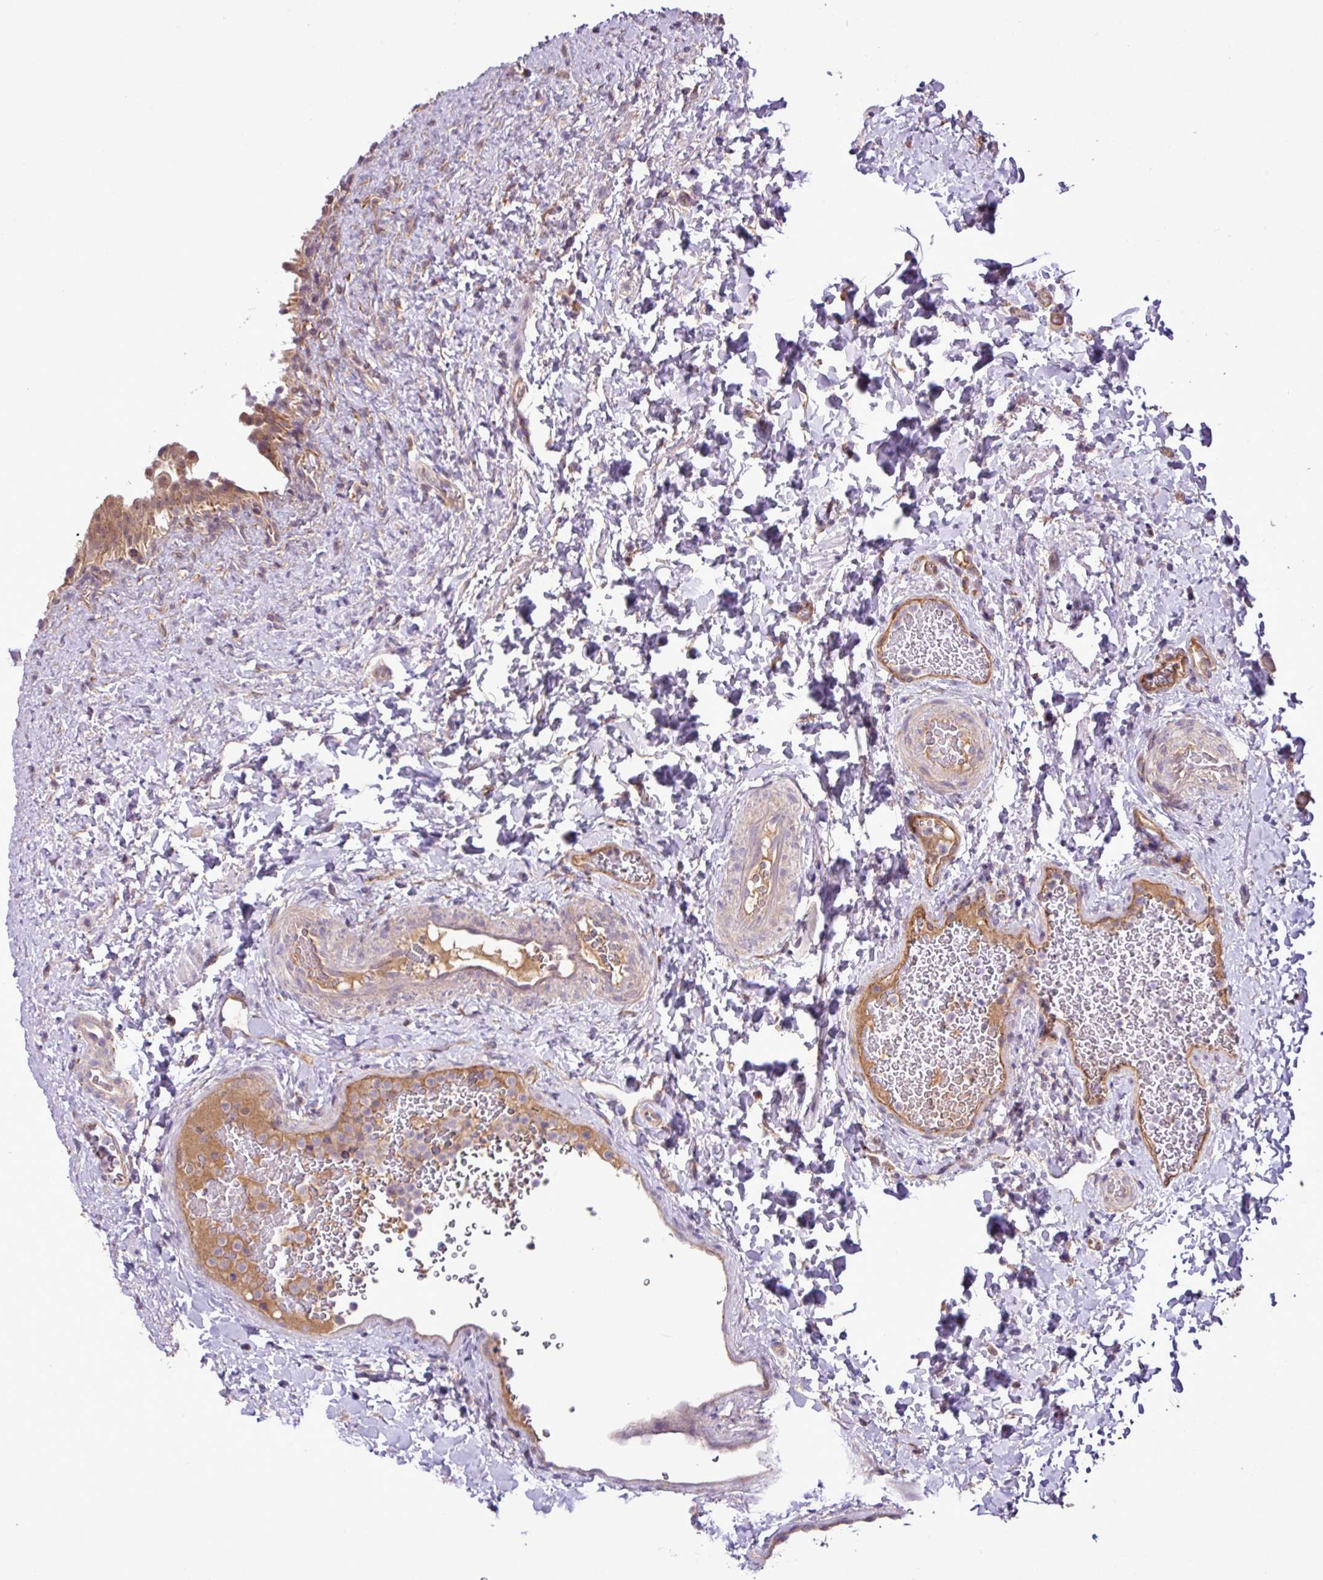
{"staining": {"intensity": "moderate", "quantity": ">75%", "location": "cytoplasmic/membranous"}, "tissue": "urinary bladder", "cell_type": "Urothelial cells", "image_type": "normal", "snomed": [{"axis": "morphology", "description": "Normal tissue, NOS"}, {"axis": "topography", "description": "Urinary bladder"}], "caption": "Human urinary bladder stained for a protein (brown) reveals moderate cytoplasmic/membranous positive positivity in about >75% of urothelial cells.", "gene": "XIAP", "patient": {"sex": "female", "age": 27}}